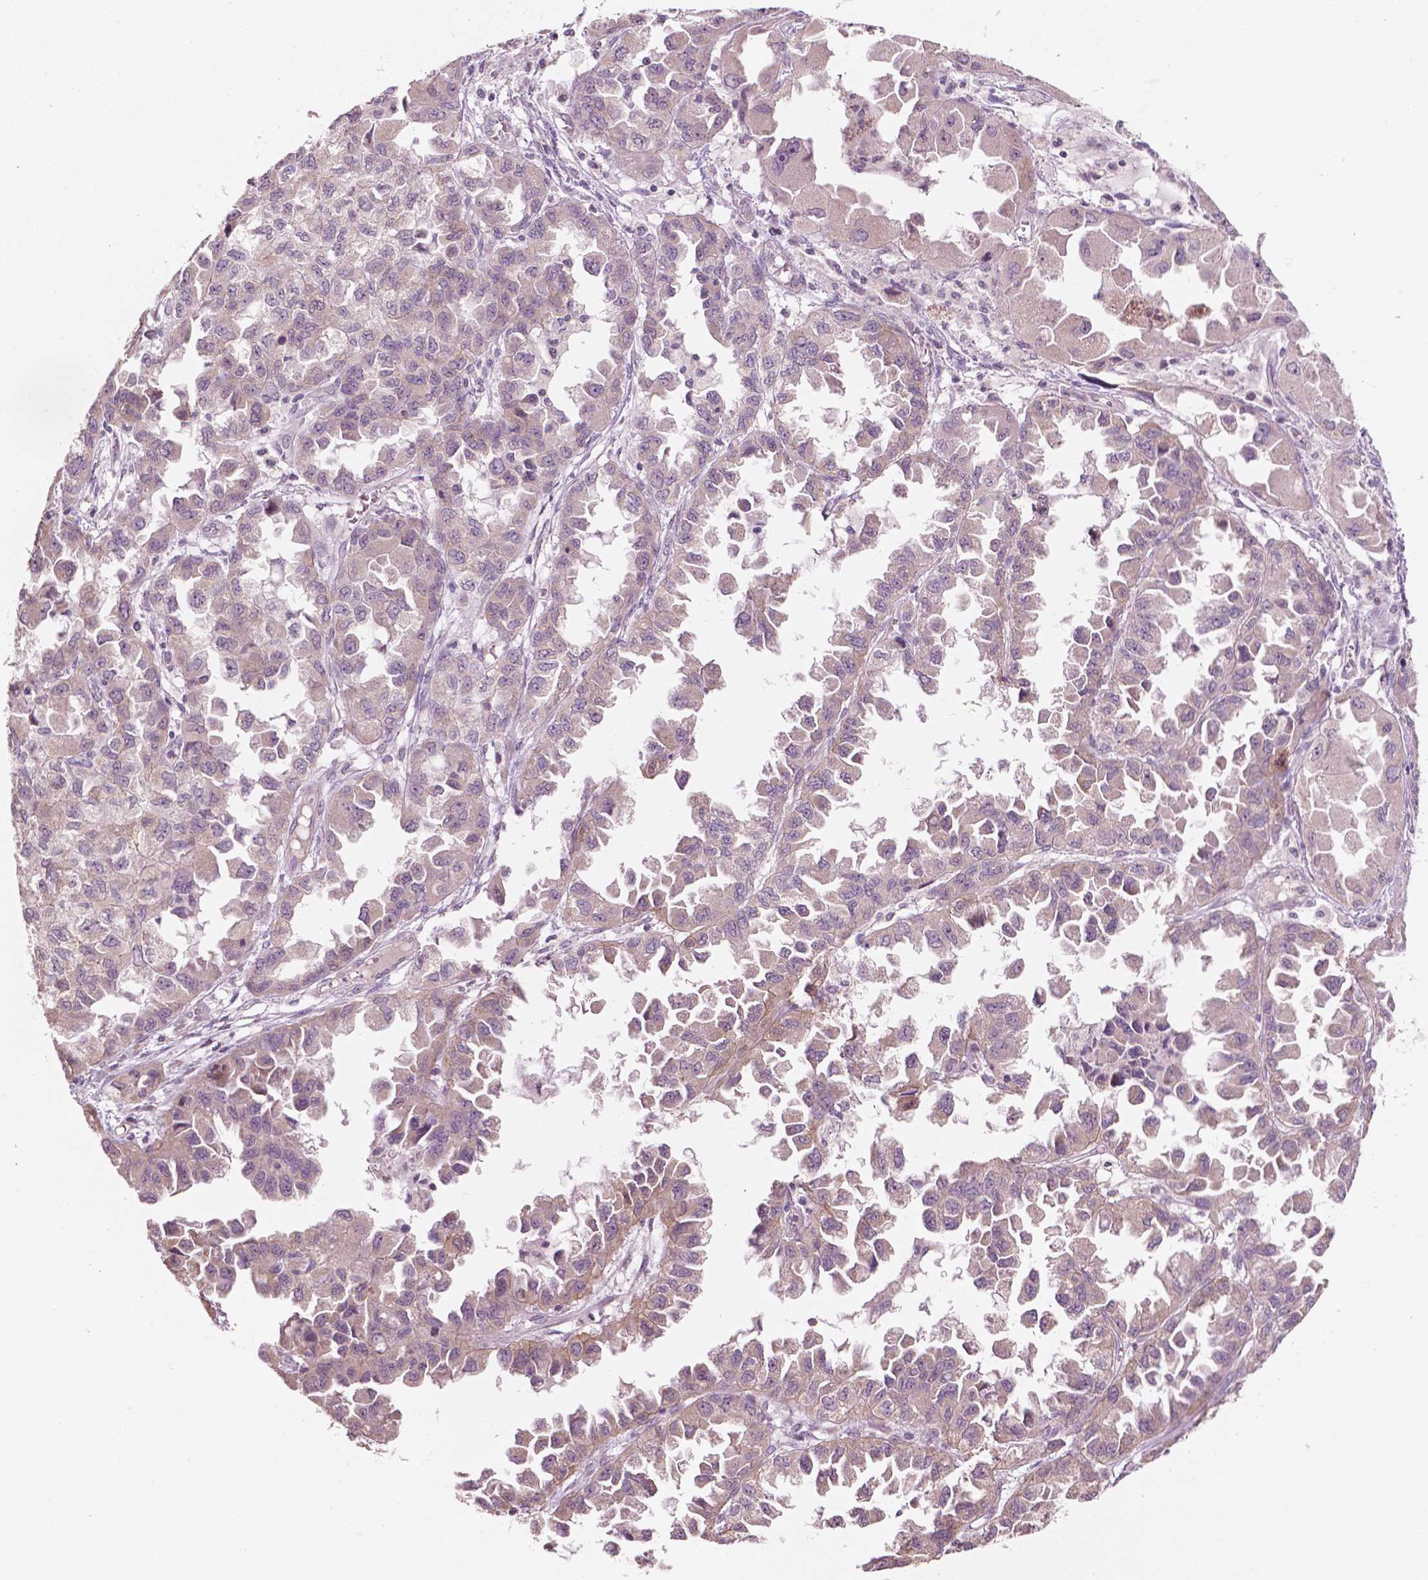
{"staining": {"intensity": "negative", "quantity": "none", "location": "none"}, "tissue": "ovarian cancer", "cell_type": "Tumor cells", "image_type": "cancer", "snomed": [{"axis": "morphology", "description": "Cystadenocarcinoma, serous, NOS"}, {"axis": "topography", "description": "Ovary"}], "caption": "High magnification brightfield microscopy of serous cystadenocarcinoma (ovarian) stained with DAB (3,3'-diaminobenzidine) (brown) and counterstained with hematoxylin (blue): tumor cells show no significant staining.", "gene": "NOS1AP", "patient": {"sex": "female", "age": 84}}